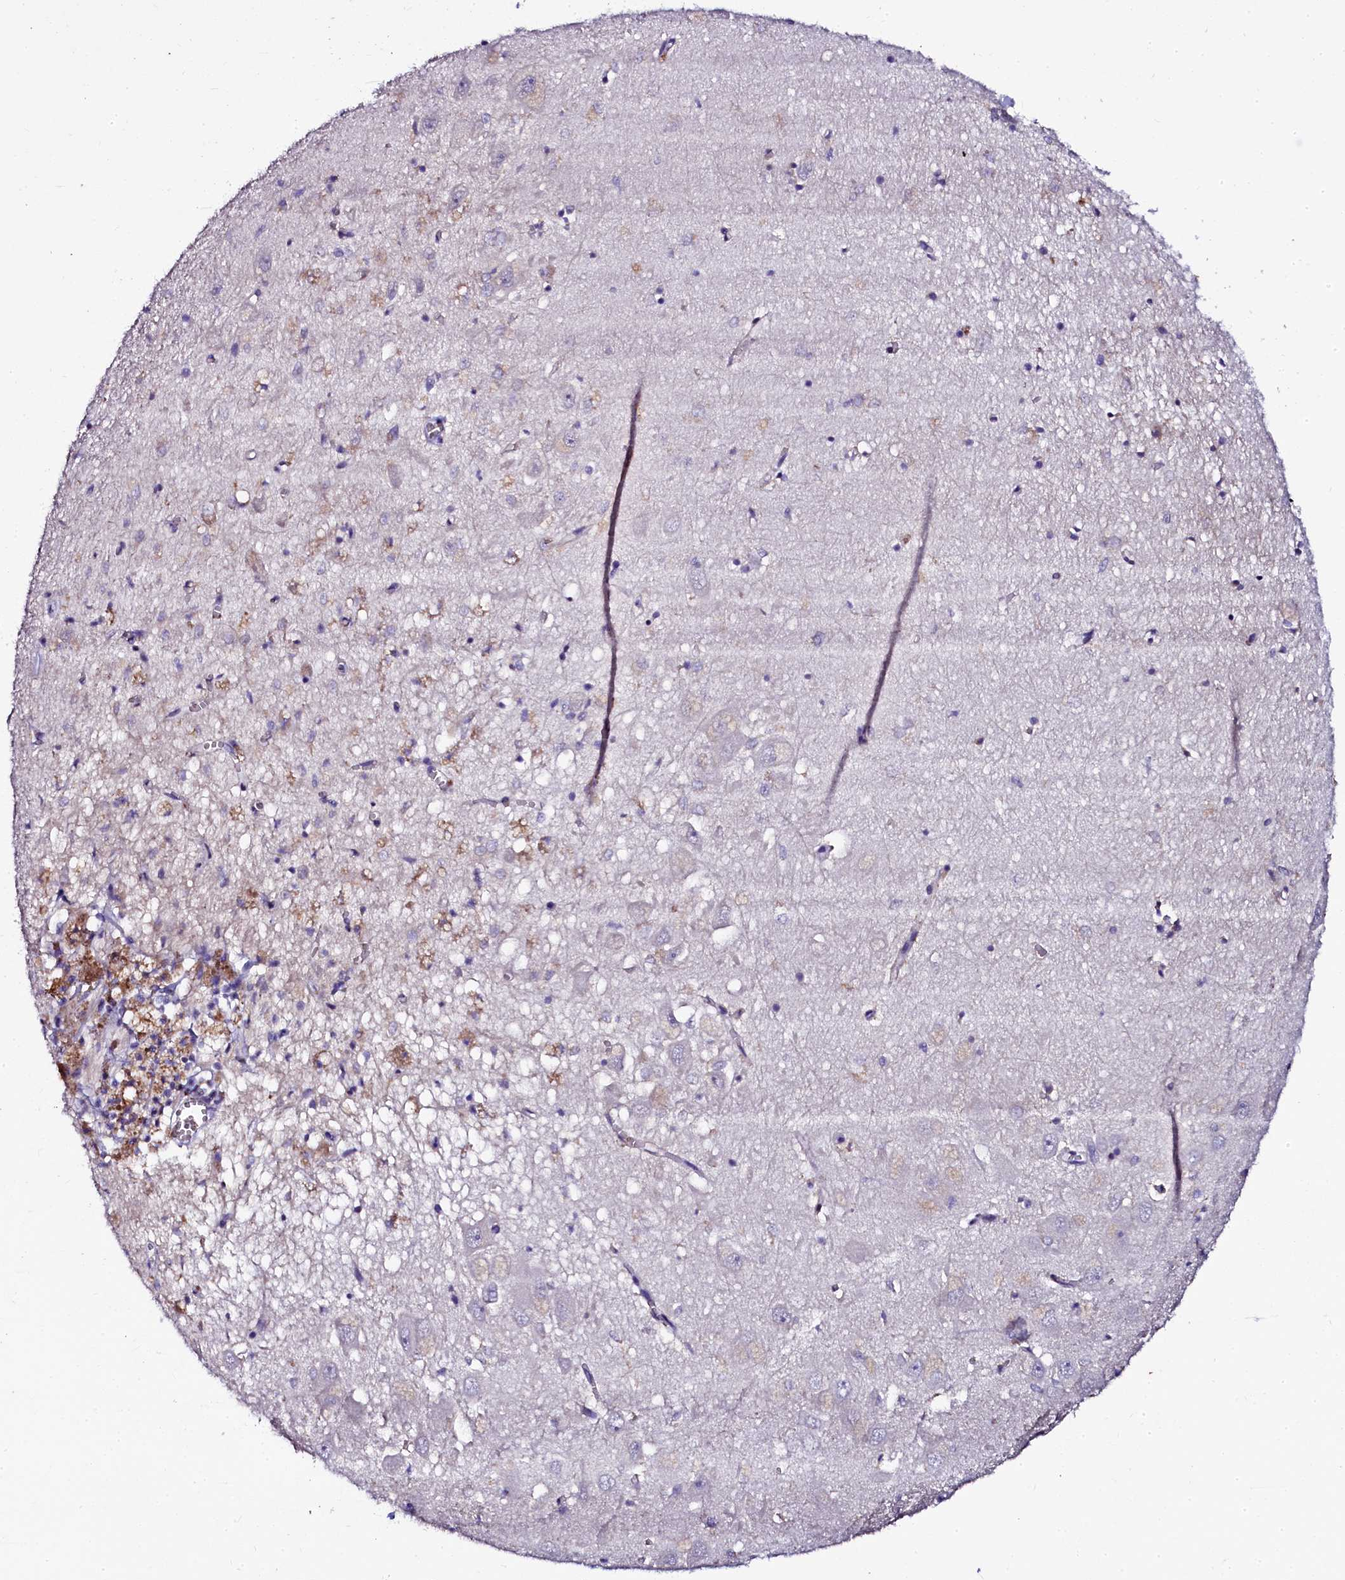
{"staining": {"intensity": "moderate", "quantity": "<25%", "location": "cytoplasmic/membranous"}, "tissue": "hippocampus", "cell_type": "Glial cells", "image_type": "normal", "snomed": [{"axis": "morphology", "description": "Normal tissue, NOS"}, {"axis": "topography", "description": "Hippocampus"}], "caption": "A brown stain labels moderate cytoplasmic/membranous expression of a protein in glial cells of benign hippocampus. (brown staining indicates protein expression, while blue staining denotes nuclei).", "gene": "CTDSPL2", "patient": {"sex": "female", "age": 64}}